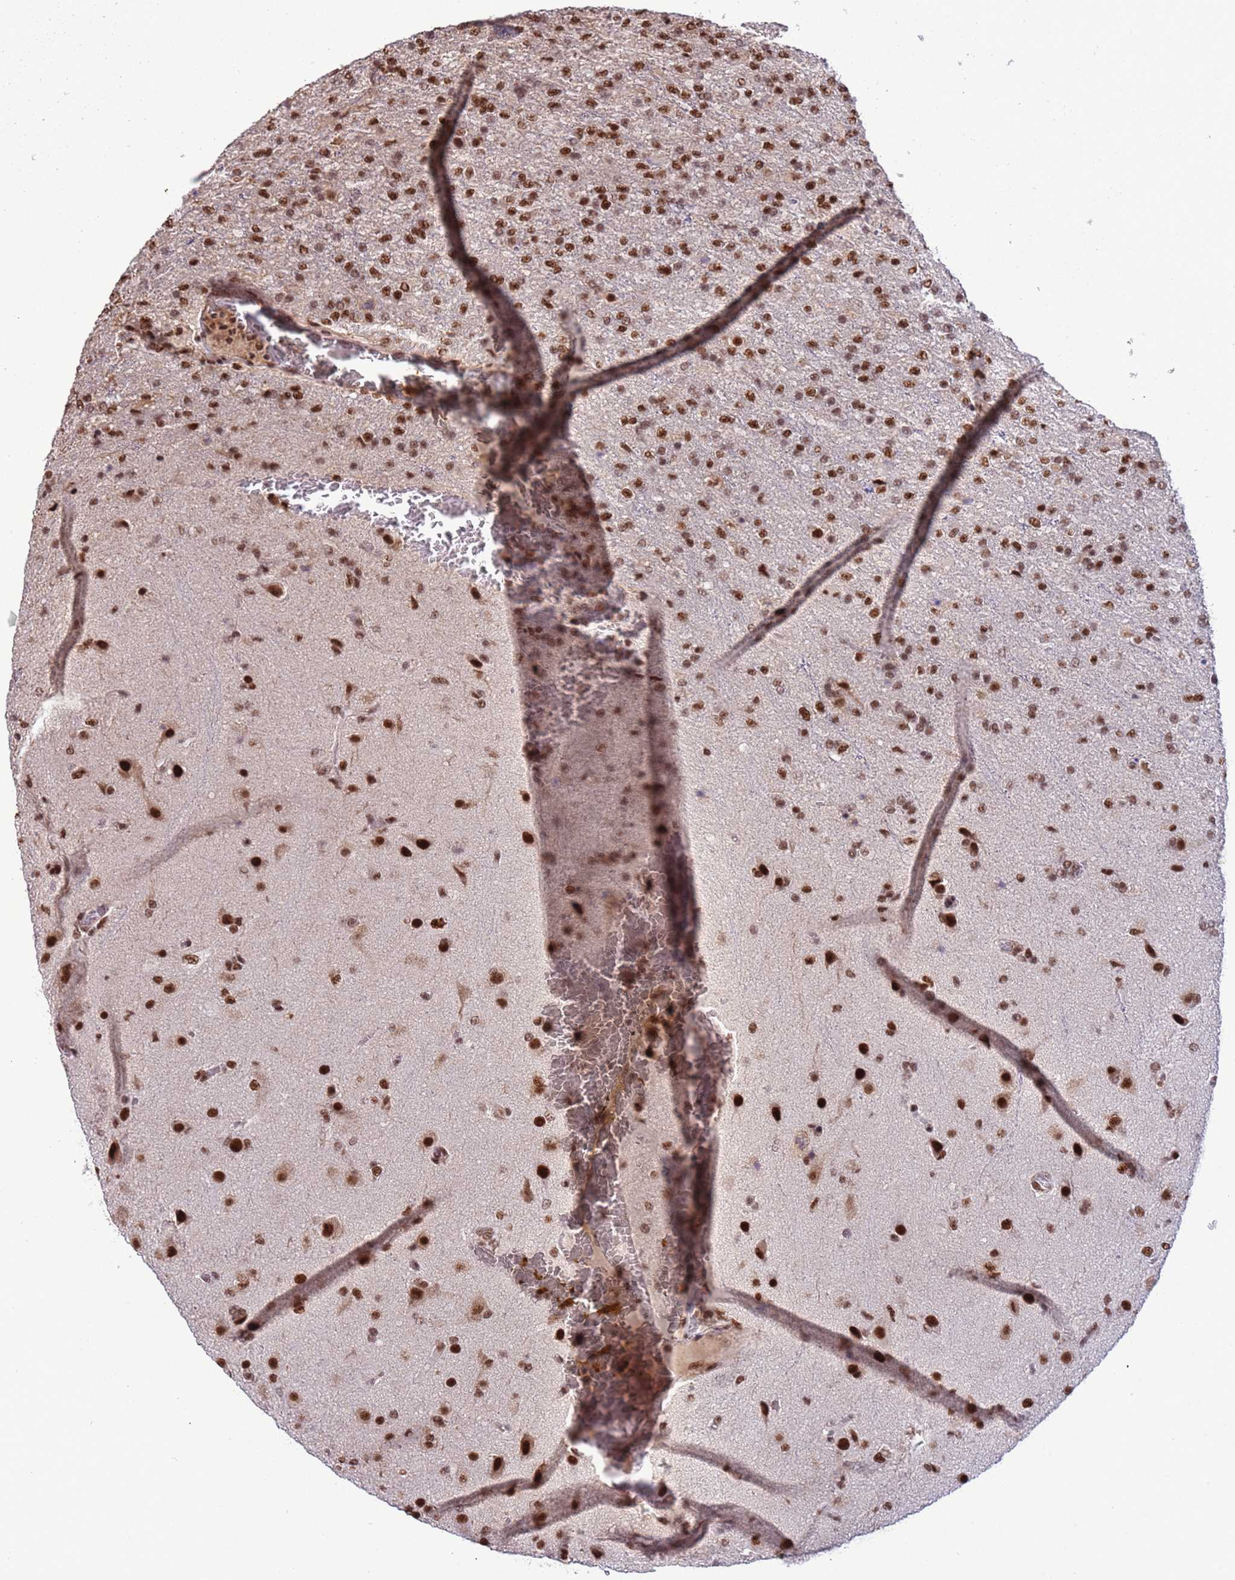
{"staining": {"intensity": "strong", "quantity": ">75%", "location": "nuclear"}, "tissue": "glioma", "cell_type": "Tumor cells", "image_type": "cancer", "snomed": [{"axis": "morphology", "description": "Glioma, malignant, High grade"}, {"axis": "topography", "description": "Brain"}], "caption": "Malignant high-grade glioma was stained to show a protein in brown. There is high levels of strong nuclear positivity in about >75% of tumor cells.", "gene": "SRRT", "patient": {"sex": "female", "age": 74}}